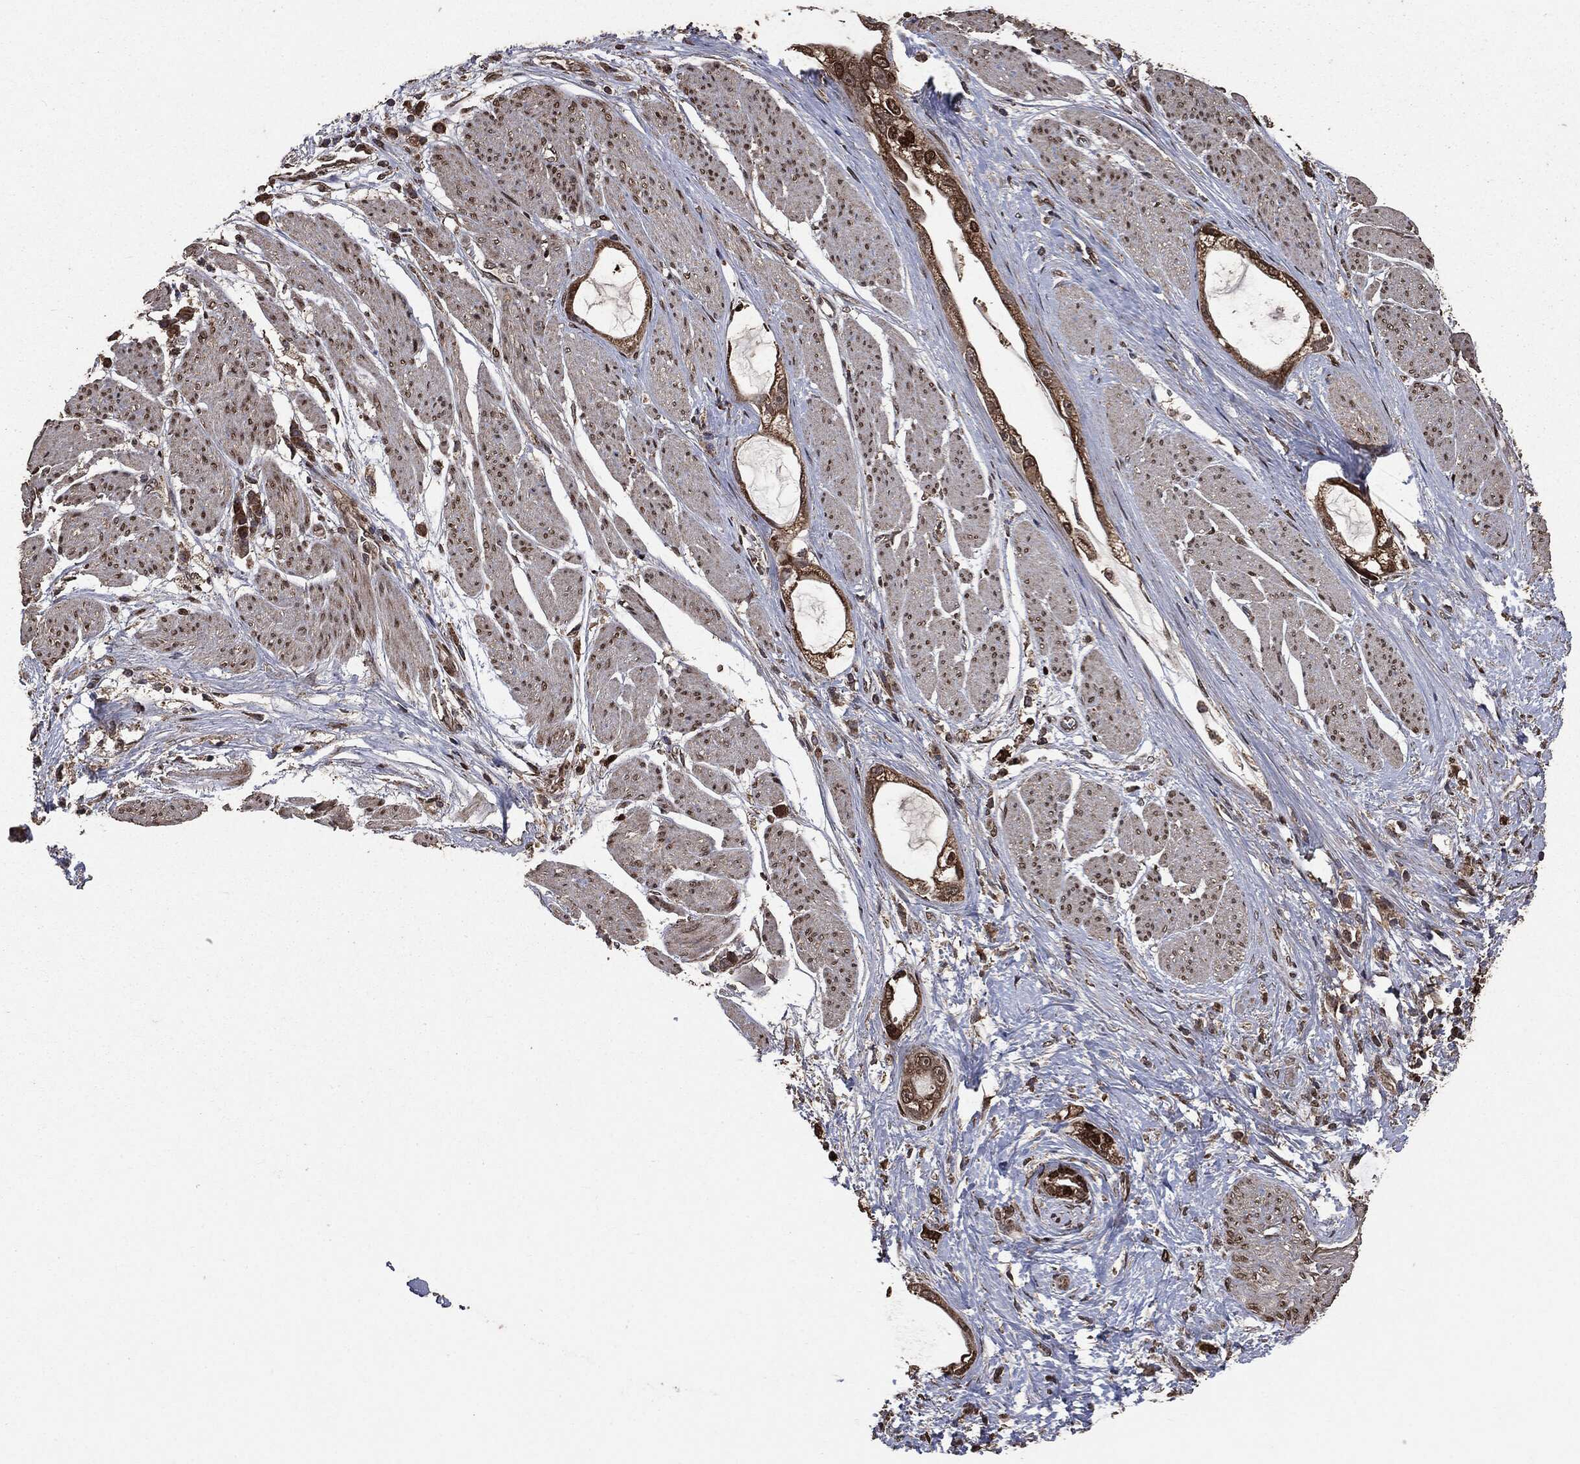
{"staining": {"intensity": "strong", "quantity": ">75%", "location": "cytoplasmic/membranous,nuclear"}, "tissue": "stomach cancer", "cell_type": "Tumor cells", "image_type": "cancer", "snomed": [{"axis": "morphology", "description": "Adenocarcinoma, NOS"}, {"axis": "topography", "description": "Stomach"}], "caption": "This image reveals IHC staining of human stomach adenocarcinoma, with high strong cytoplasmic/membranous and nuclear expression in approximately >75% of tumor cells.", "gene": "PPP6R2", "patient": {"sex": "male", "age": 55}}